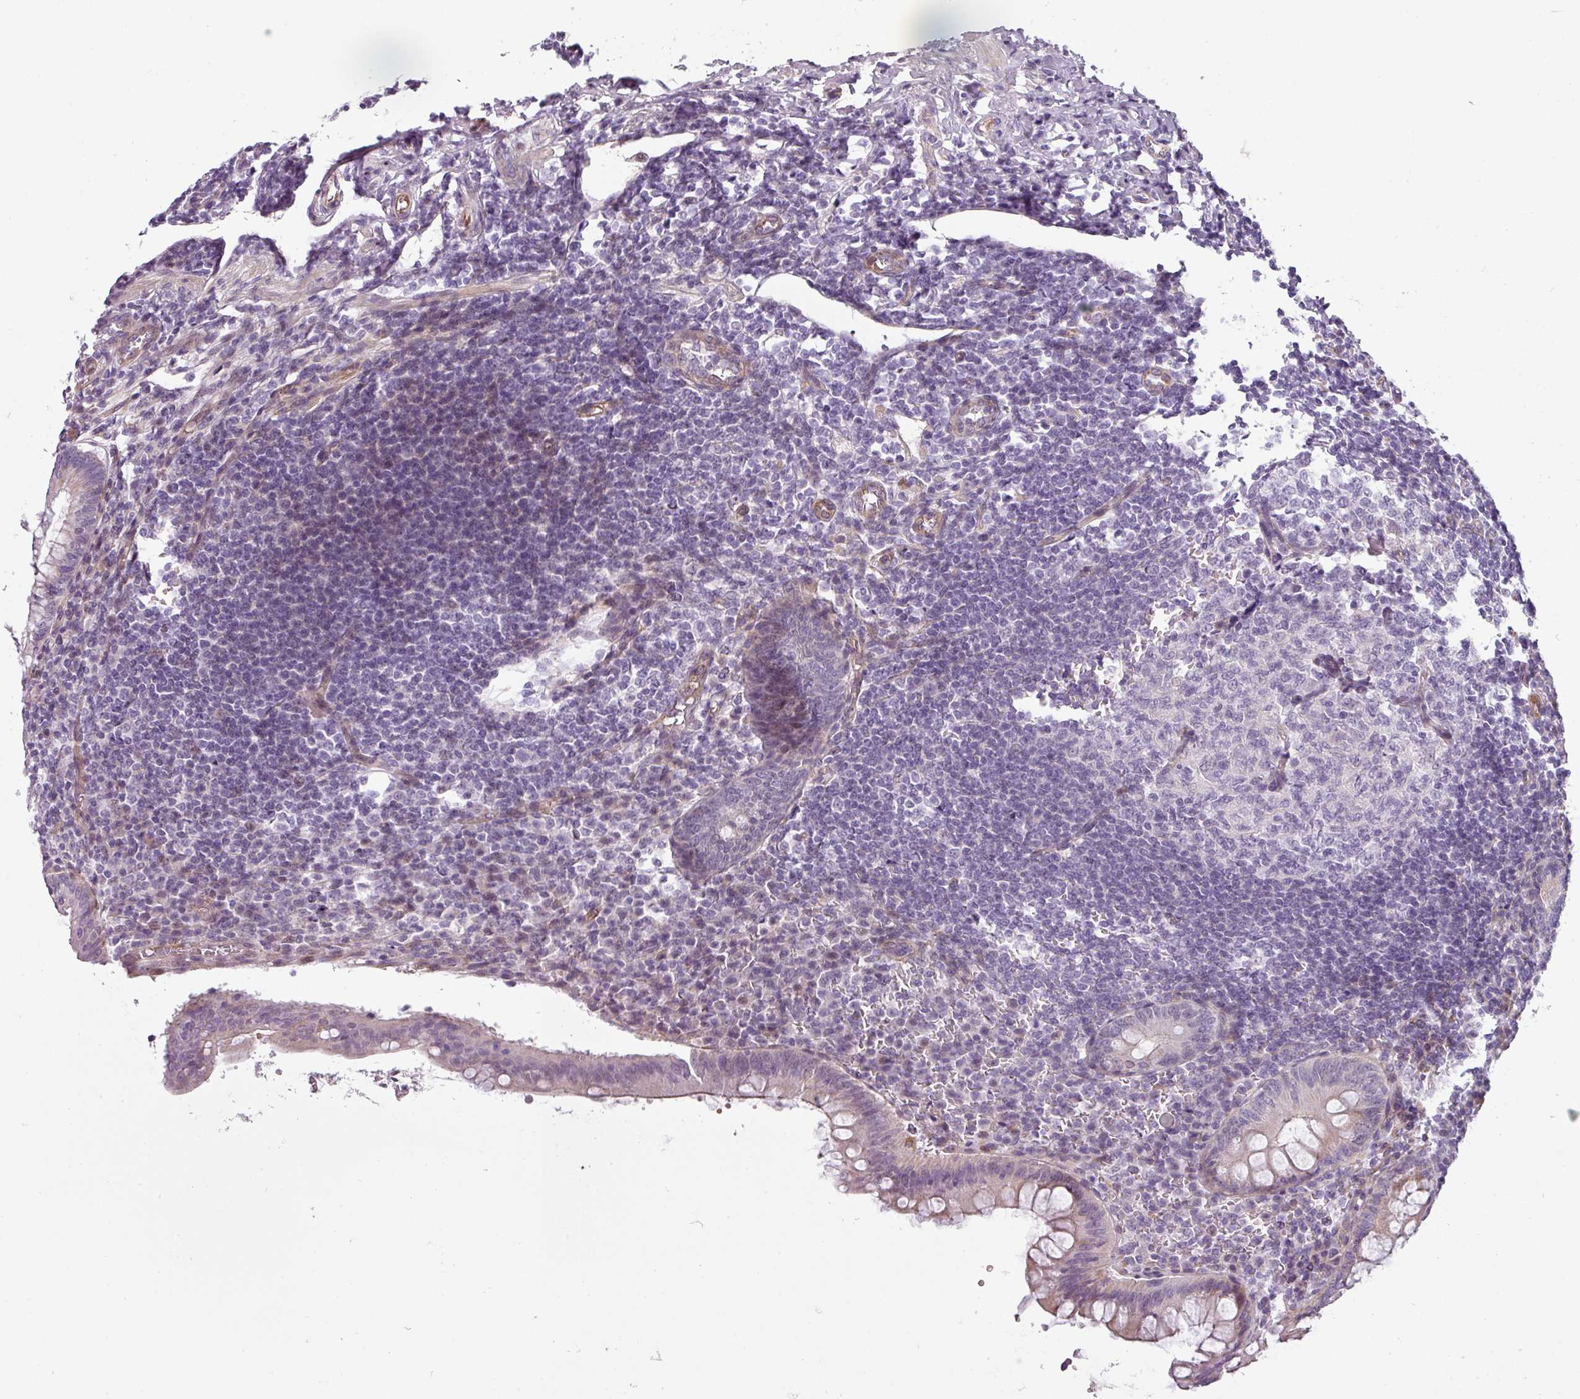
{"staining": {"intensity": "moderate", "quantity": "<25%", "location": "cytoplasmic/membranous"}, "tissue": "appendix", "cell_type": "Glandular cells", "image_type": "normal", "snomed": [{"axis": "morphology", "description": "Normal tissue, NOS"}, {"axis": "topography", "description": "Appendix"}], "caption": "Immunohistochemistry (IHC) micrograph of normal appendix: appendix stained using IHC exhibits low levels of moderate protein expression localized specifically in the cytoplasmic/membranous of glandular cells, appearing as a cytoplasmic/membranous brown color.", "gene": "CHRDL1", "patient": {"sex": "female", "age": 33}}